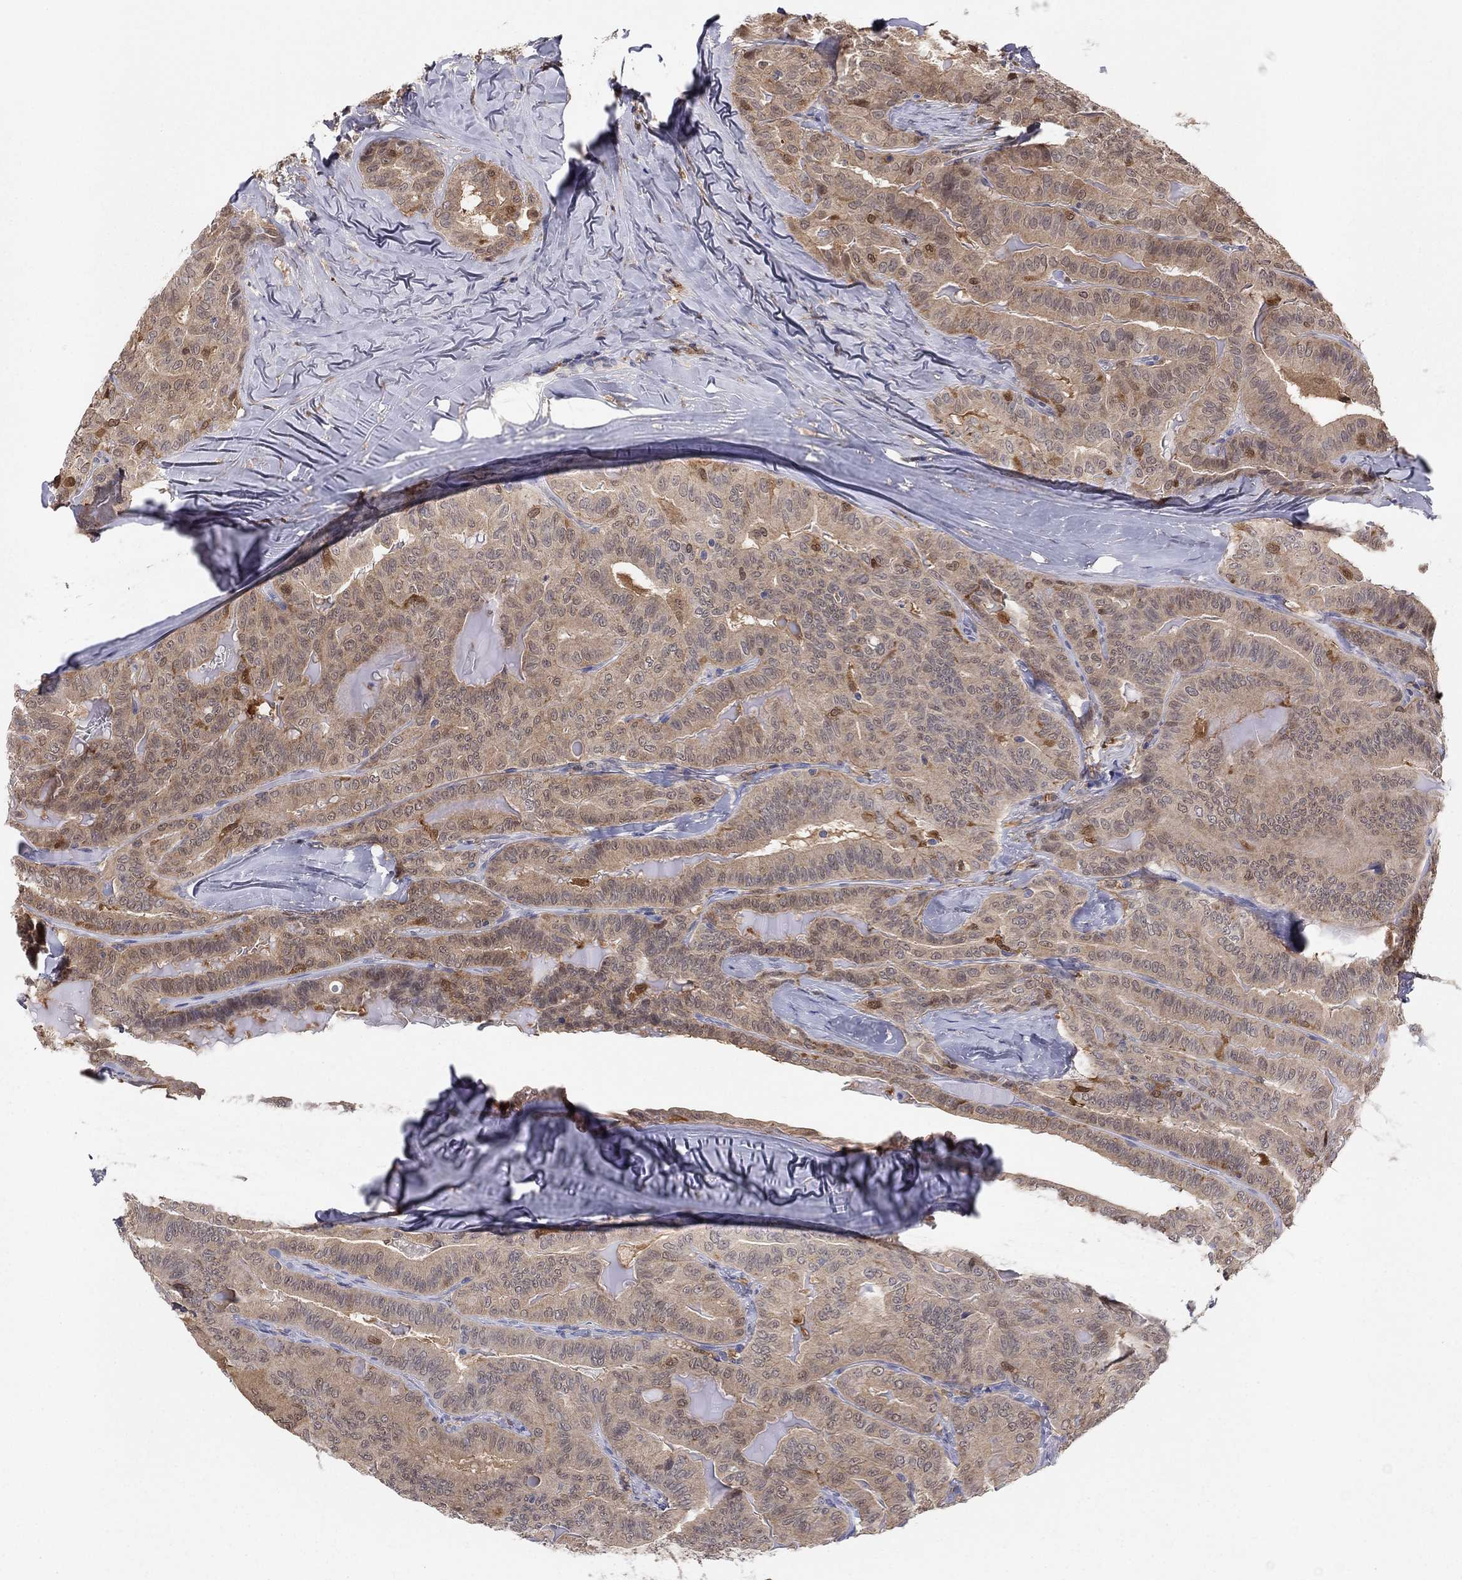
{"staining": {"intensity": "weak", "quantity": ">75%", "location": "cytoplasmic/membranous"}, "tissue": "thyroid cancer", "cell_type": "Tumor cells", "image_type": "cancer", "snomed": [{"axis": "morphology", "description": "Papillary adenocarcinoma, NOS"}, {"axis": "topography", "description": "Thyroid gland"}], "caption": "Tumor cells exhibit low levels of weak cytoplasmic/membranous positivity in approximately >75% of cells in human thyroid cancer (papillary adenocarcinoma).", "gene": "PDXK", "patient": {"sex": "female", "age": 68}}